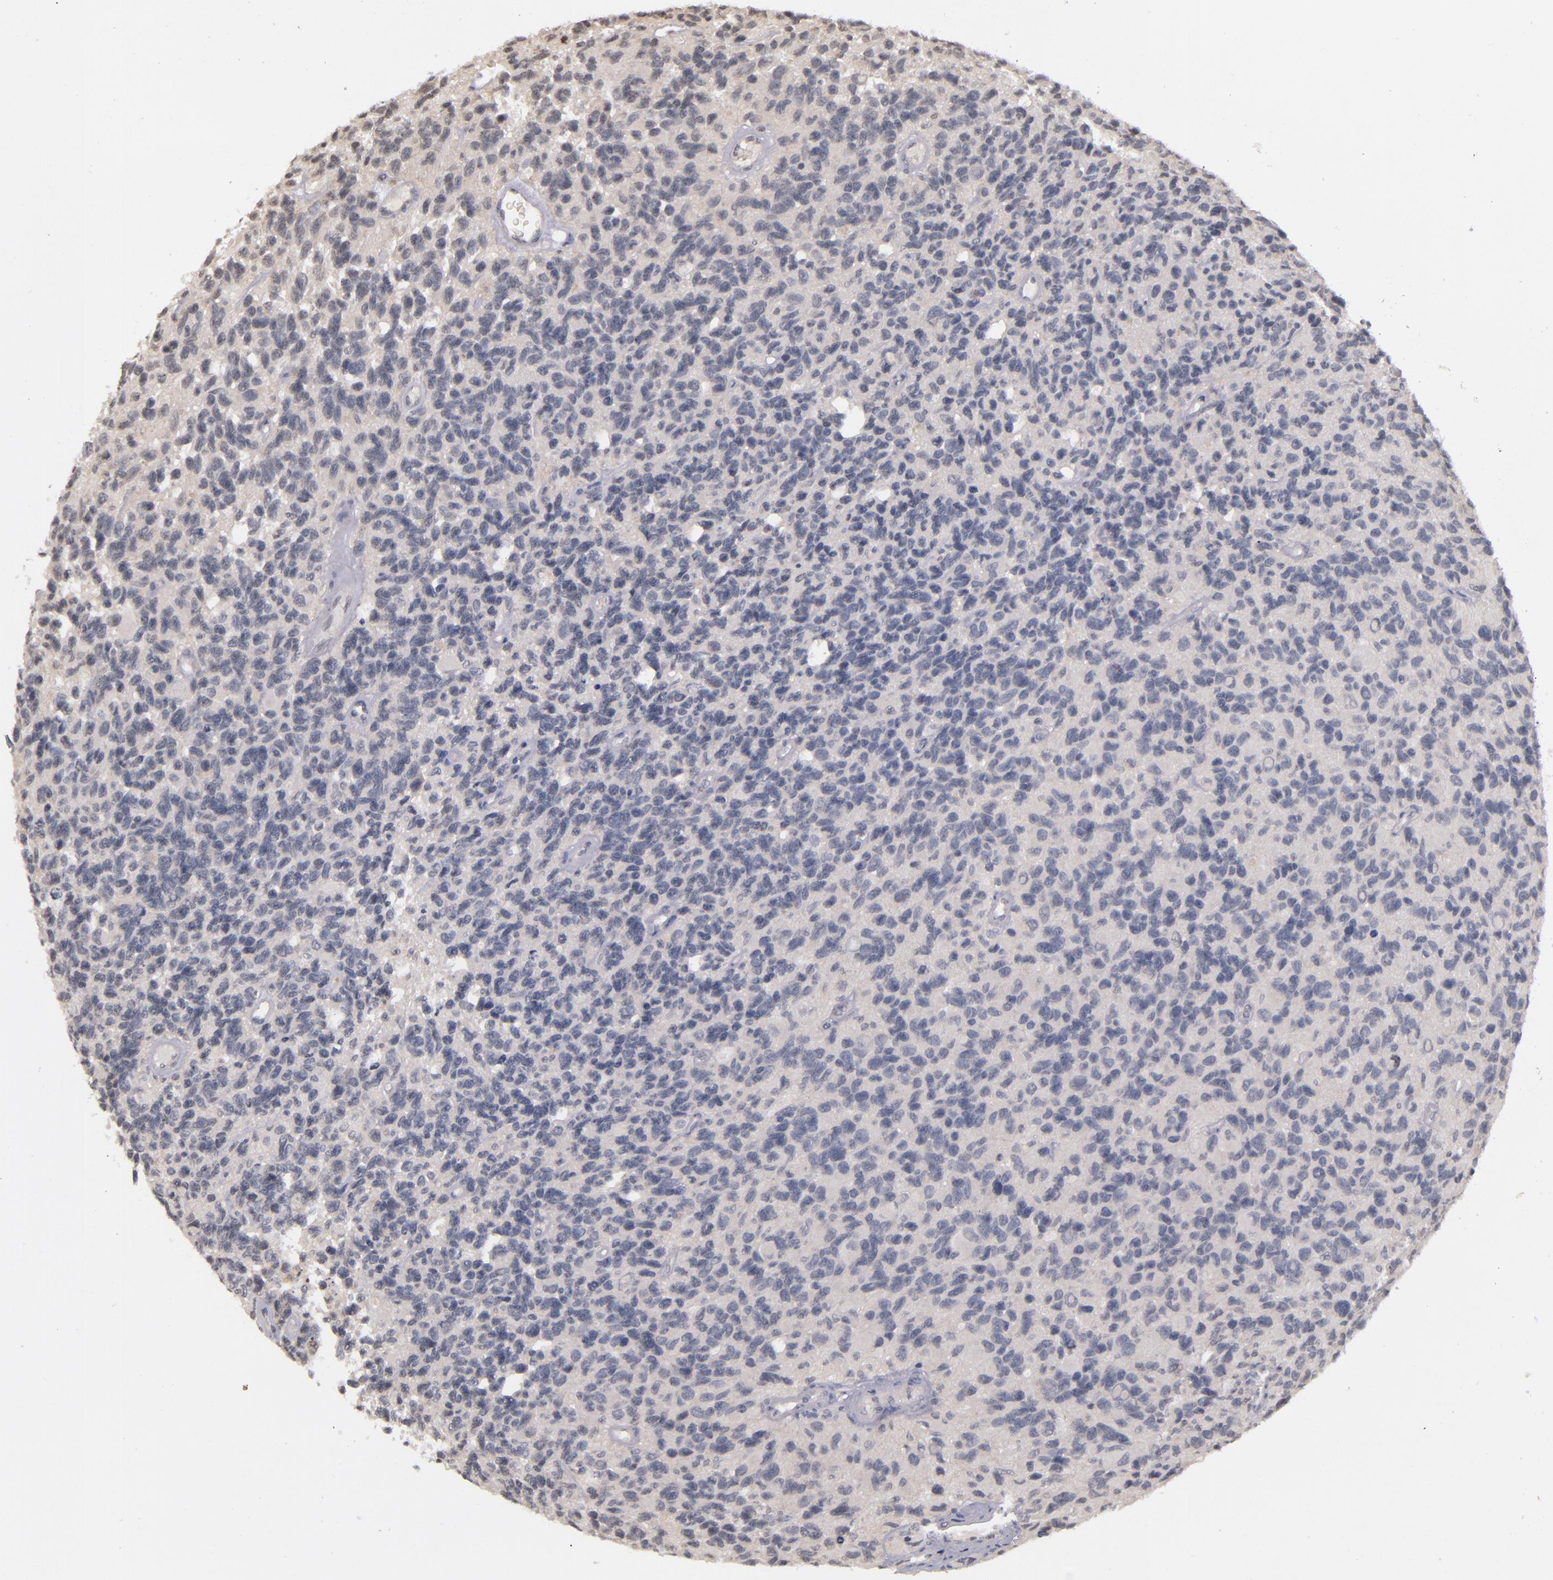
{"staining": {"intensity": "negative", "quantity": "none", "location": "none"}, "tissue": "glioma", "cell_type": "Tumor cells", "image_type": "cancer", "snomed": [{"axis": "morphology", "description": "Glioma, malignant, High grade"}, {"axis": "topography", "description": "Brain"}], "caption": "IHC photomicrograph of neoplastic tissue: malignant glioma (high-grade) stained with DAB exhibits no significant protein positivity in tumor cells.", "gene": "TSC2", "patient": {"sex": "male", "age": 77}}